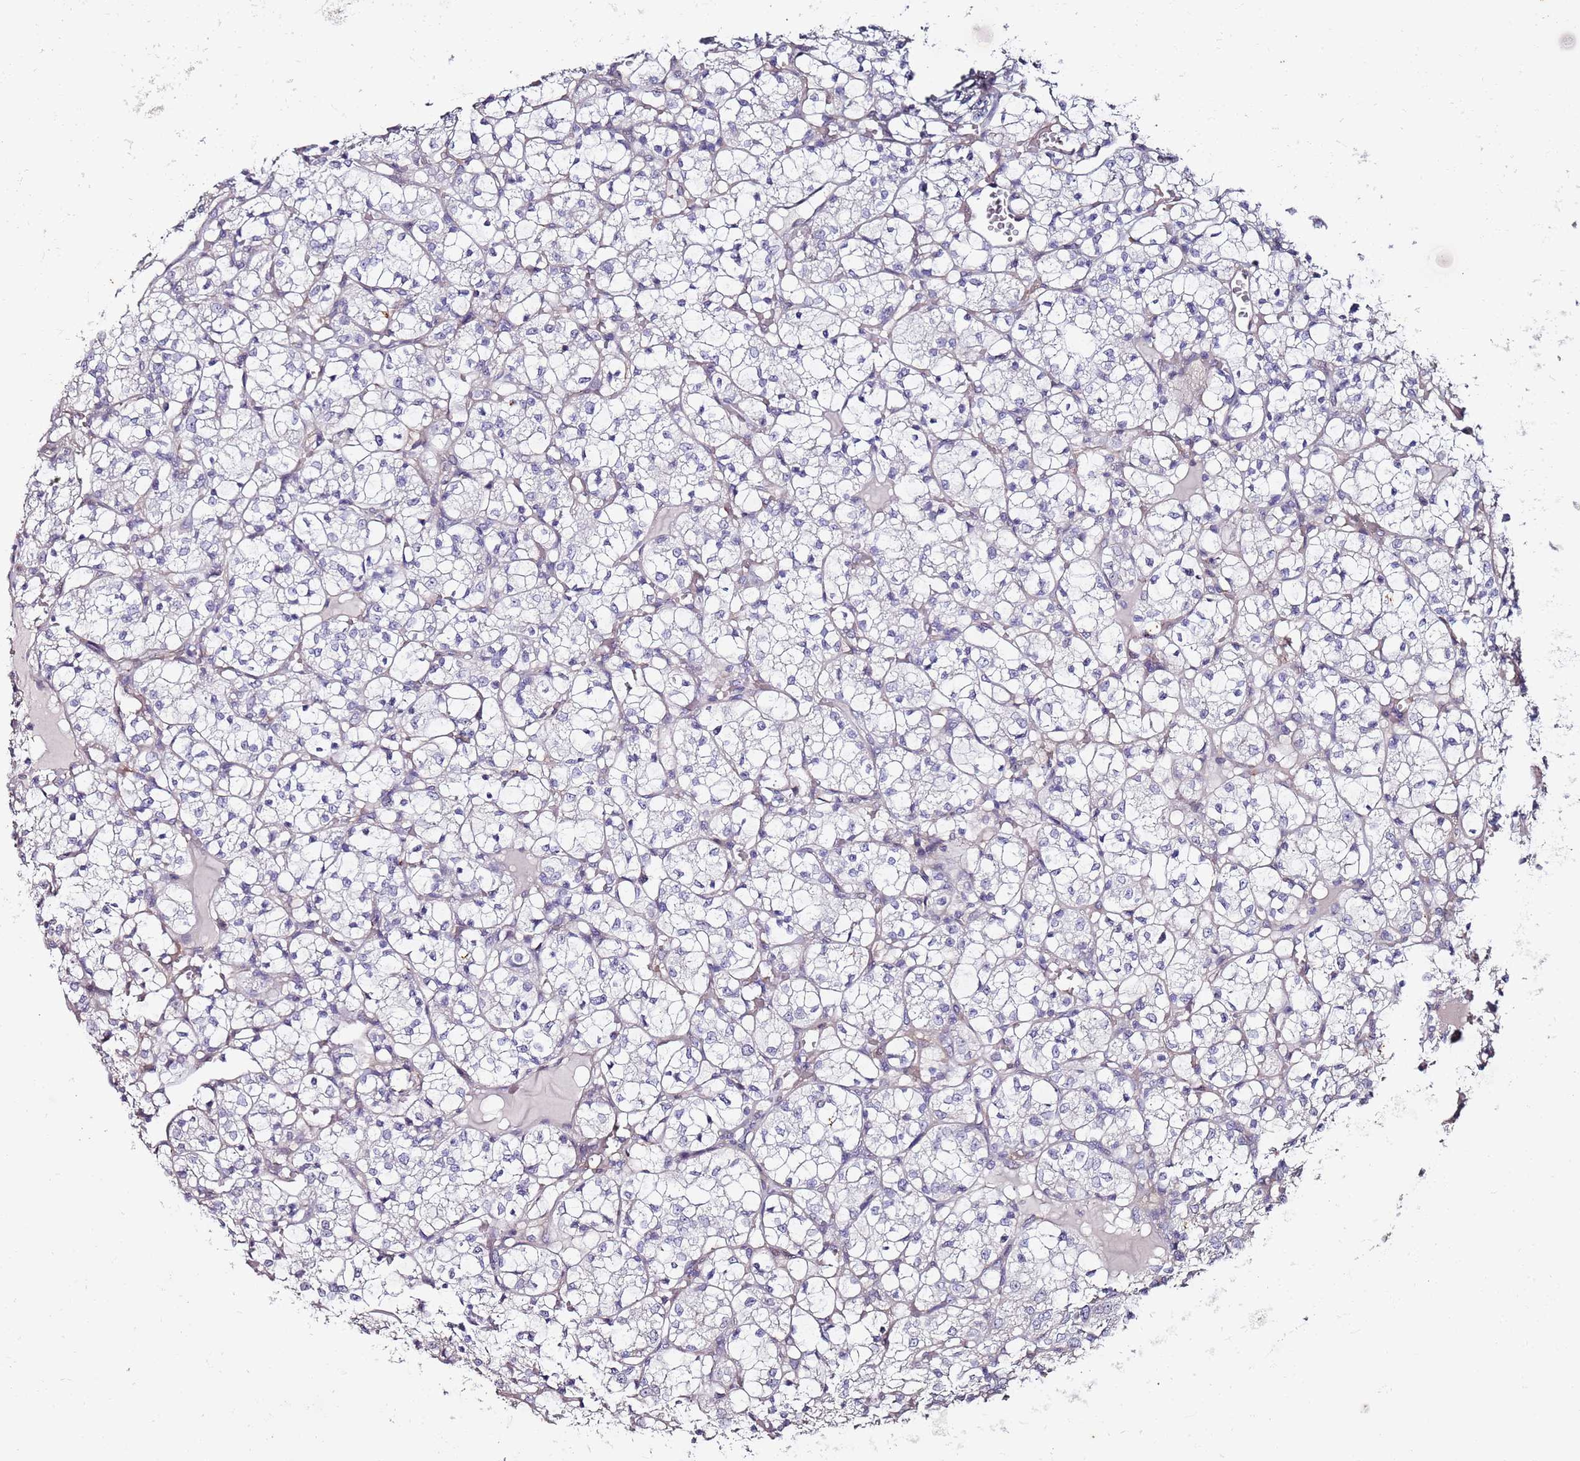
{"staining": {"intensity": "negative", "quantity": "none", "location": "none"}, "tissue": "renal cancer", "cell_type": "Tumor cells", "image_type": "cancer", "snomed": [{"axis": "morphology", "description": "Adenocarcinoma, NOS"}, {"axis": "topography", "description": "Kidney"}], "caption": "Tumor cells show no significant positivity in renal cancer.", "gene": "C3orf80", "patient": {"sex": "female", "age": 69}}